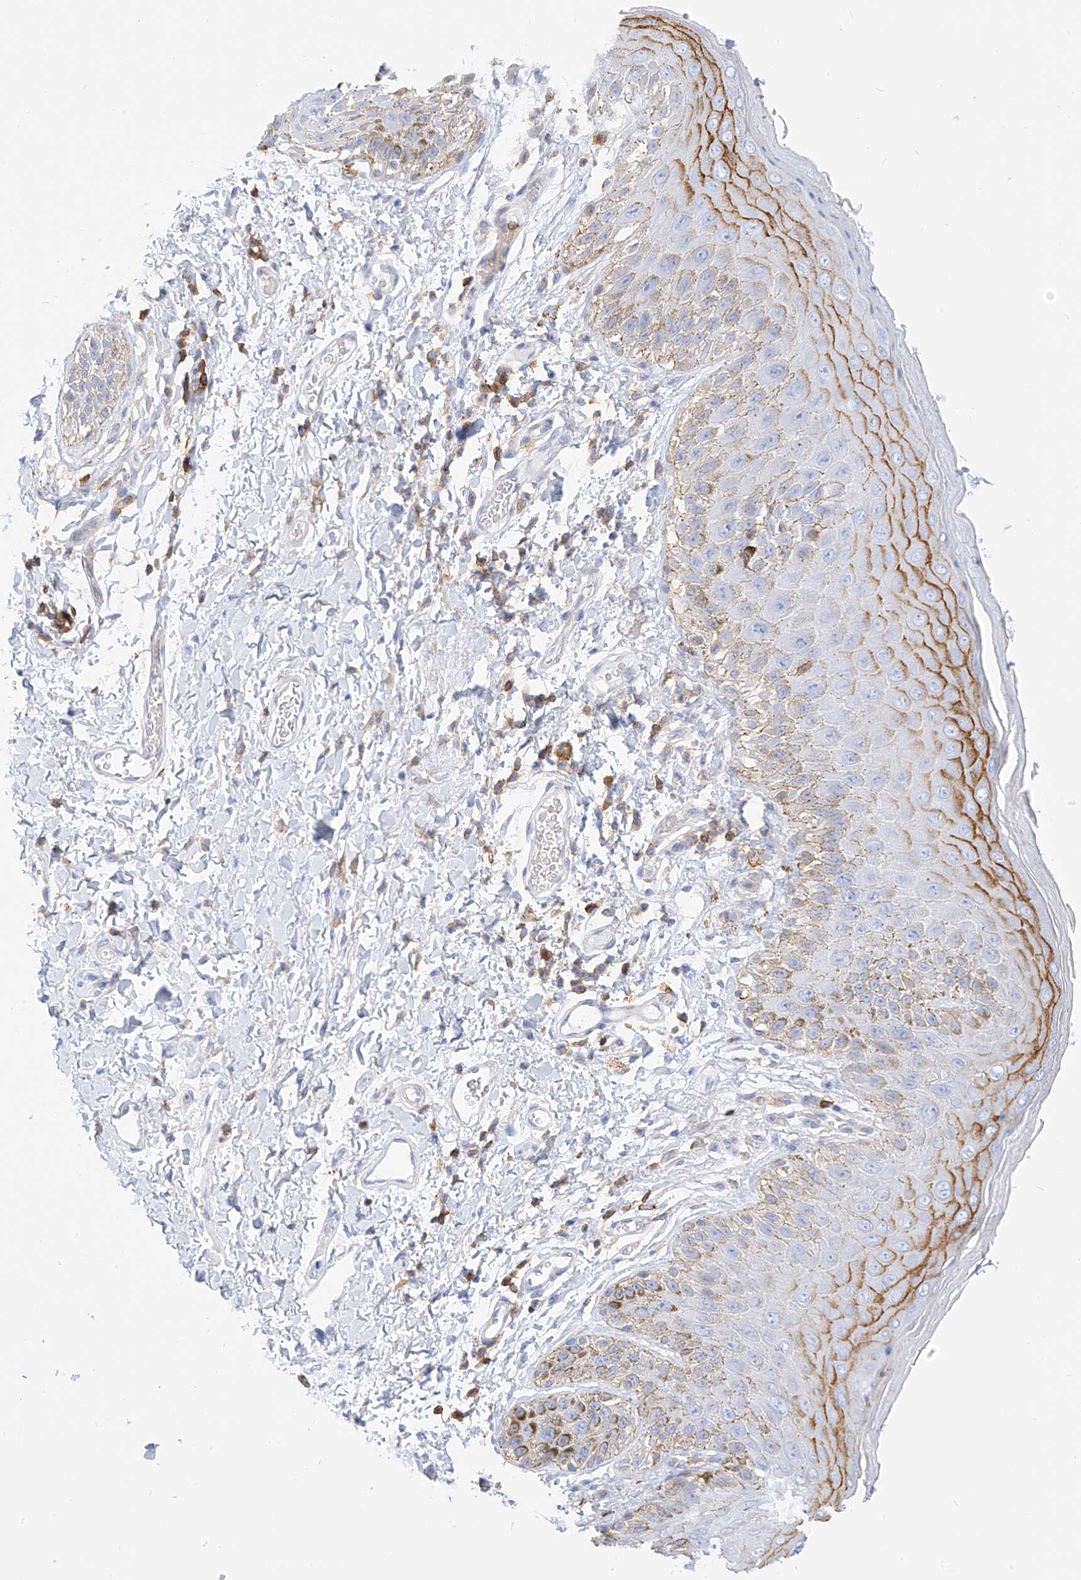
{"staining": {"intensity": "moderate", "quantity": "25%-75%", "location": "cytoplasmic/membranous"}, "tissue": "skin", "cell_type": "Epidermal cells", "image_type": "normal", "snomed": [{"axis": "morphology", "description": "Normal tissue, NOS"}, {"axis": "topography", "description": "Anal"}], "caption": "IHC (DAB (3,3'-diaminobenzidine)) staining of unremarkable human skin demonstrates moderate cytoplasmic/membranous protein expression in approximately 25%-75% of epidermal cells. The protein of interest is stained brown, and the nuclei are stained in blue (DAB (3,3'-diaminobenzidine) IHC with brightfield microscopy, high magnification).", "gene": "TXNDC9", "patient": {"sex": "male", "age": 44}}